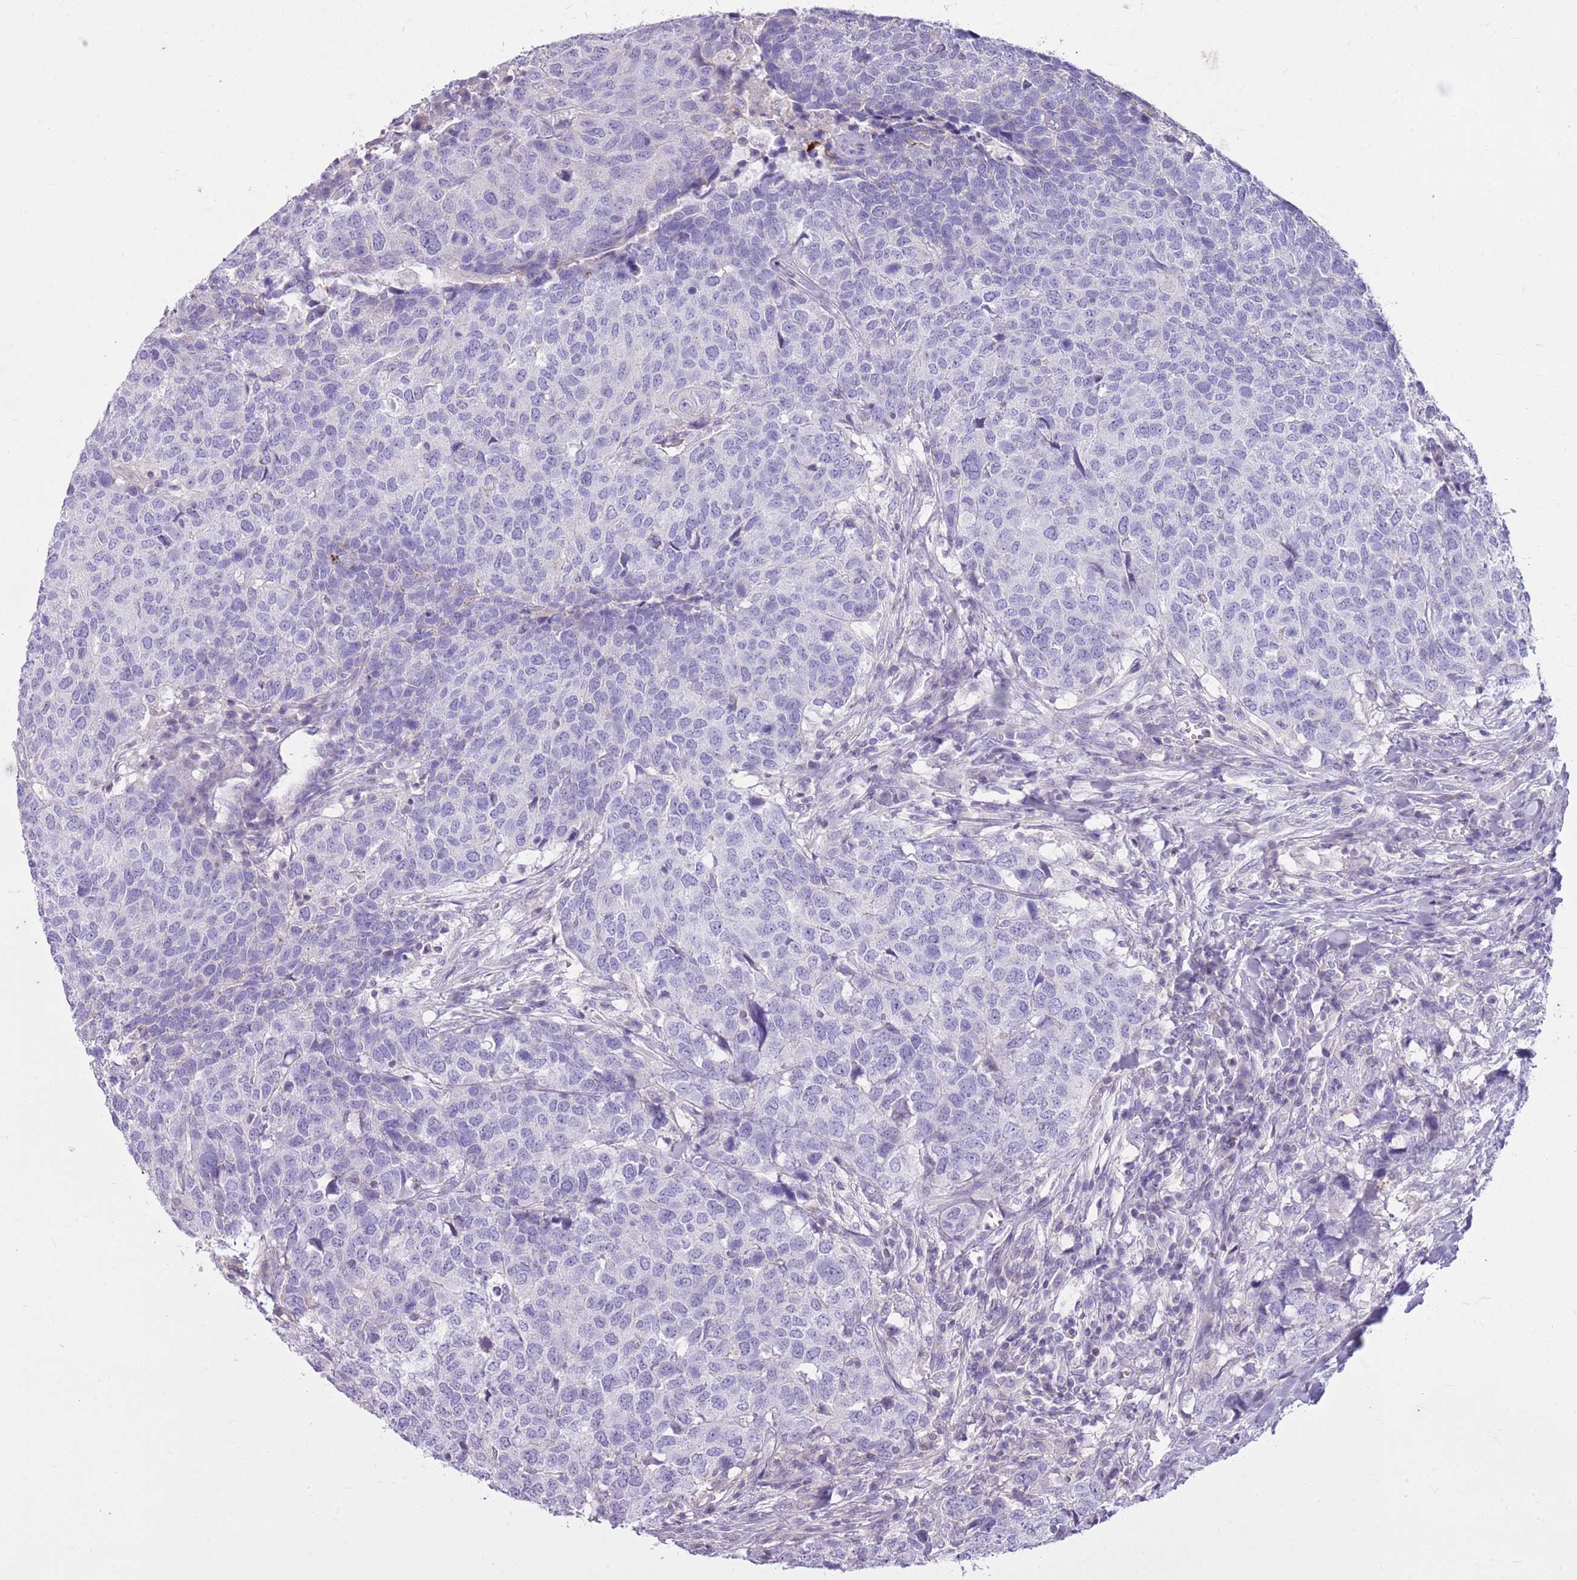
{"staining": {"intensity": "negative", "quantity": "none", "location": "none"}, "tissue": "head and neck cancer", "cell_type": "Tumor cells", "image_type": "cancer", "snomed": [{"axis": "morphology", "description": "Normal tissue, NOS"}, {"axis": "morphology", "description": "Squamous cell carcinoma, NOS"}, {"axis": "topography", "description": "Skeletal muscle"}, {"axis": "topography", "description": "Vascular tissue"}, {"axis": "topography", "description": "Peripheral nerve tissue"}, {"axis": "topography", "description": "Head-Neck"}], "caption": "Tumor cells show no significant expression in squamous cell carcinoma (head and neck).", "gene": "CNPPD1", "patient": {"sex": "male", "age": 66}}